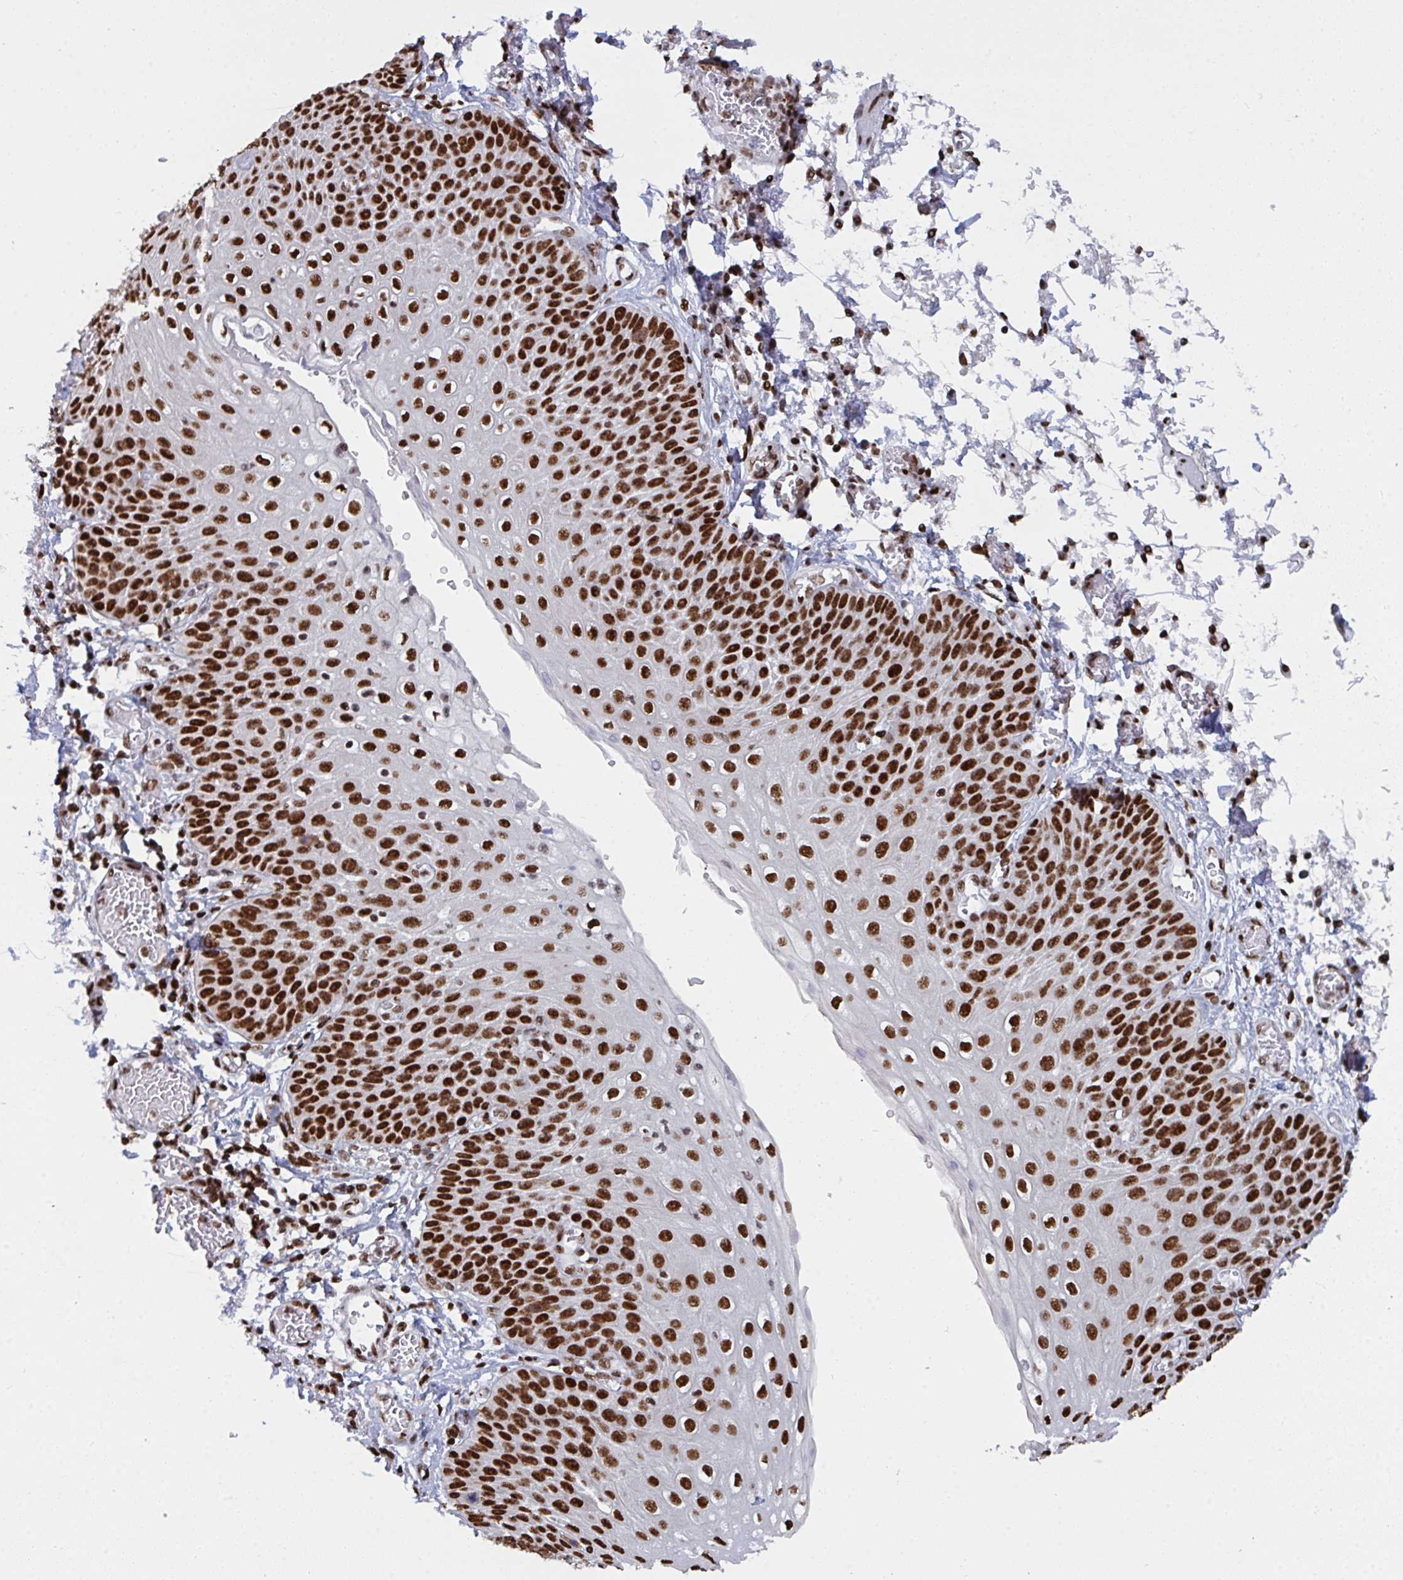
{"staining": {"intensity": "strong", "quantity": ">75%", "location": "nuclear"}, "tissue": "esophagus", "cell_type": "Squamous epithelial cells", "image_type": "normal", "snomed": [{"axis": "morphology", "description": "Normal tissue, NOS"}, {"axis": "morphology", "description": "Adenocarcinoma, NOS"}, {"axis": "topography", "description": "Esophagus"}], "caption": "Esophagus stained for a protein shows strong nuclear positivity in squamous epithelial cells. (DAB (3,3'-diaminobenzidine) IHC with brightfield microscopy, high magnification).", "gene": "ZNF607", "patient": {"sex": "male", "age": 81}}